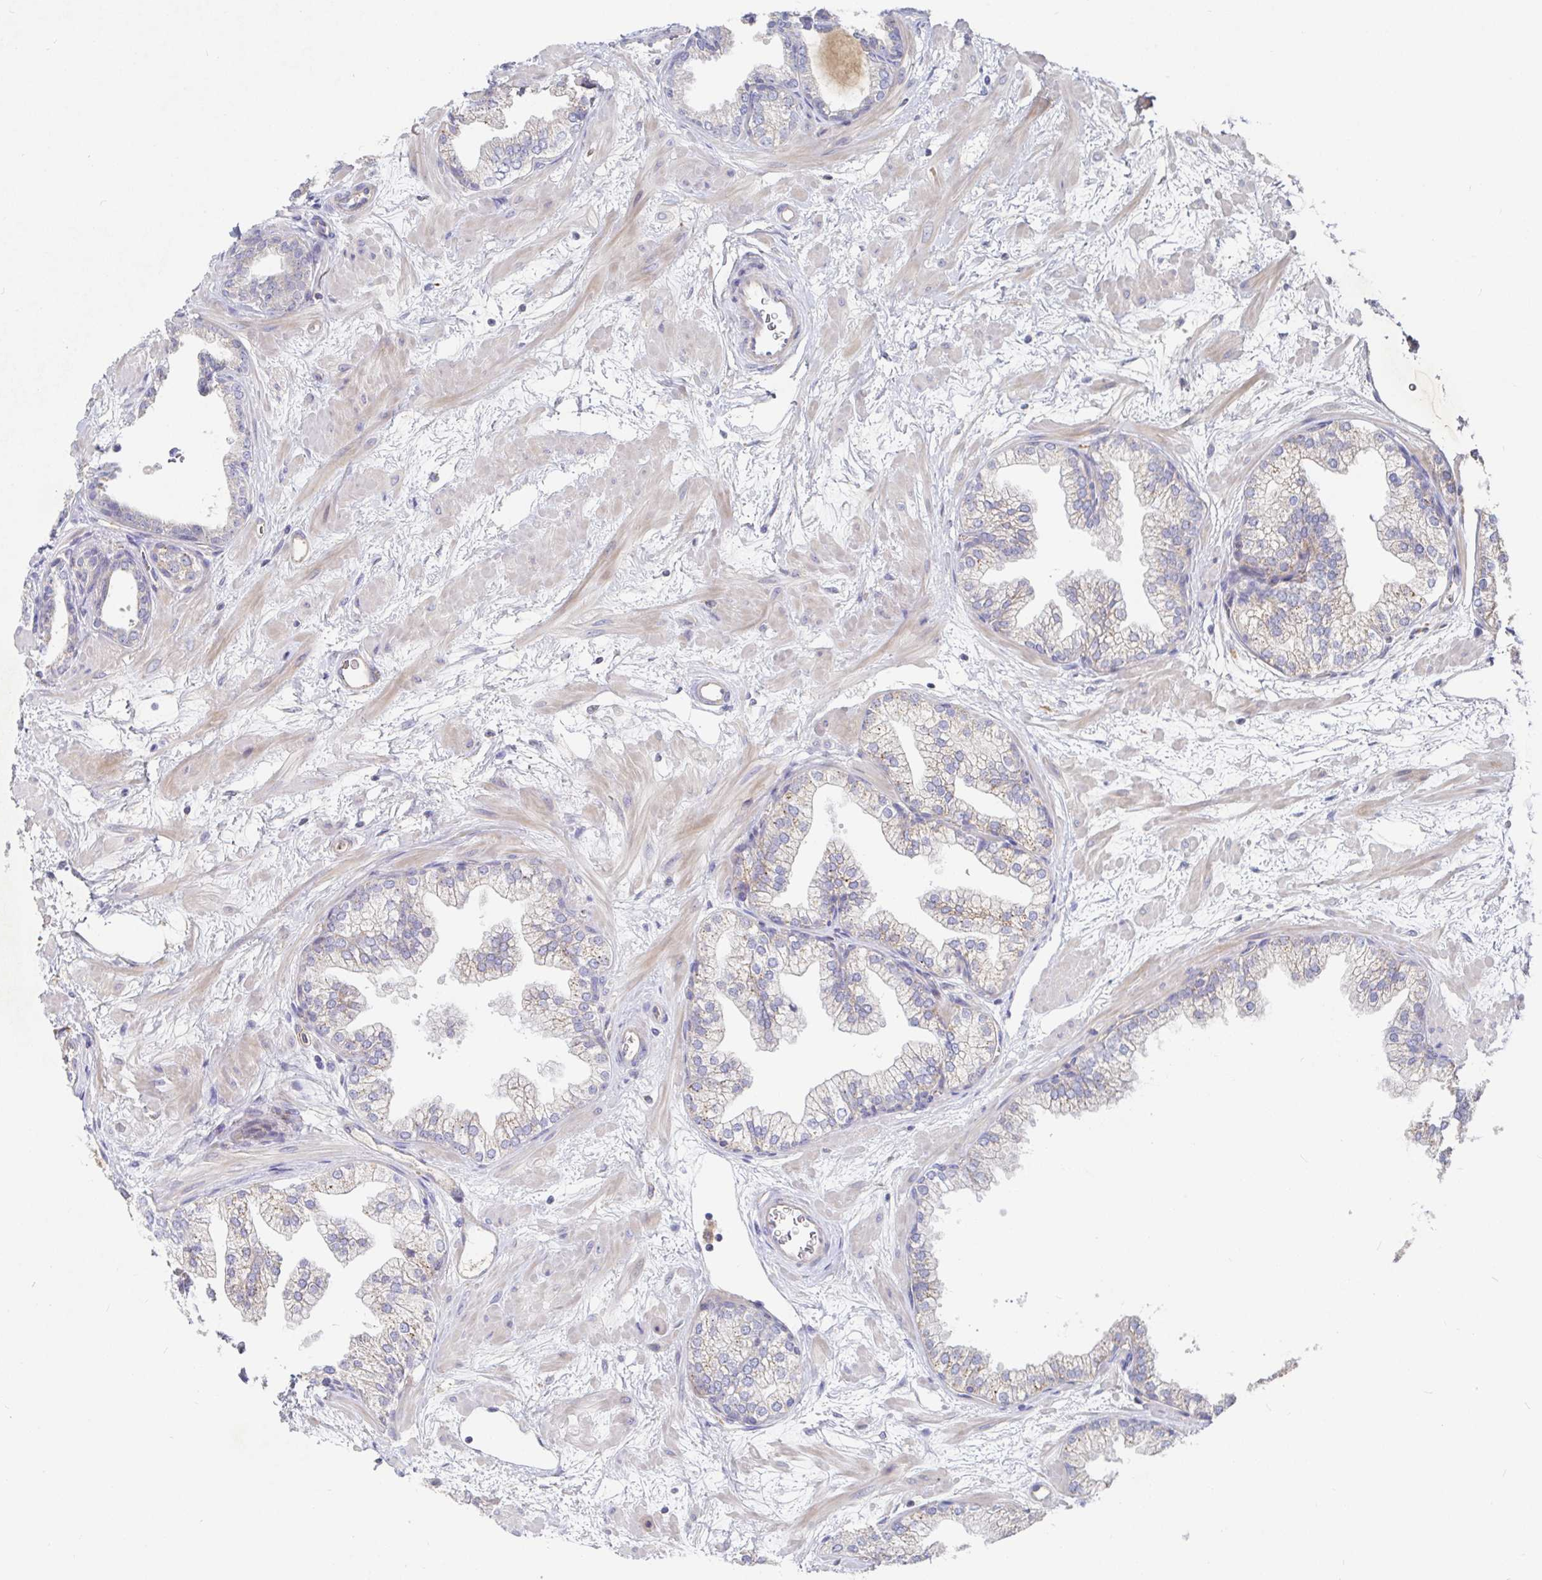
{"staining": {"intensity": "weak", "quantity": "<25%", "location": "cytoplasmic/membranous"}, "tissue": "prostate", "cell_type": "Glandular cells", "image_type": "normal", "snomed": [{"axis": "morphology", "description": "Normal tissue, NOS"}, {"axis": "topography", "description": "Prostate"}], "caption": "Immunohistochemistry image of unremarkable prostate stained for a protein (brown), which displays no expression in glandular cells.", "gene": "IRAK2", "patient": {"sex": "male", "age": 37}}